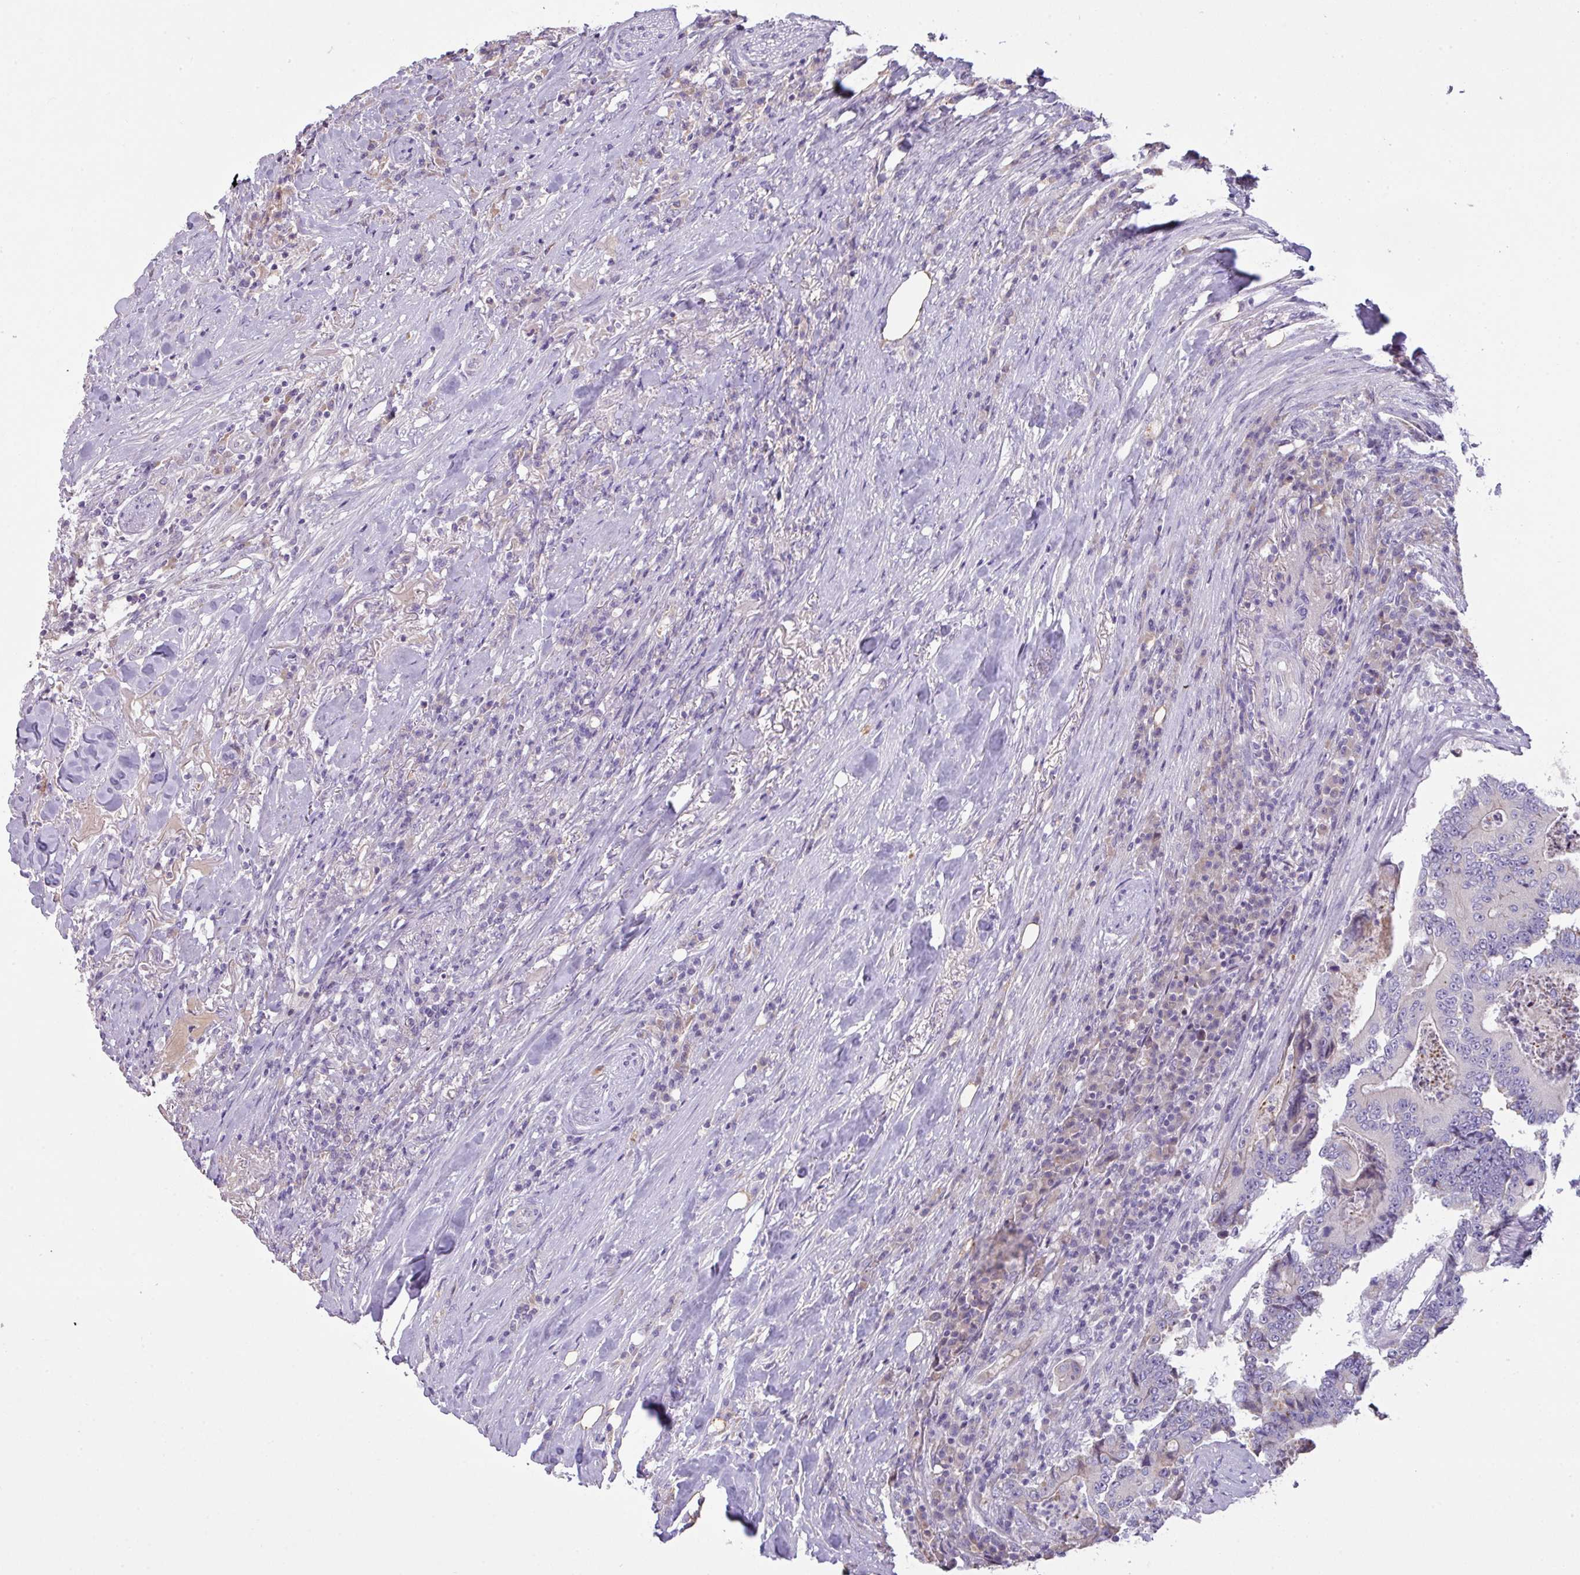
{"staining": {"intensity": "negative", "quantity": "none", "location": "none"}, "tissue": "colorectal cancer", "cell_type": "Tumor cells", "image_type": "cancer", "snomed": [{"axis": "morphology", "description": "Adenocarcinoma, NOS"}, {"axis": "topography", "description": "Colon"}], "caption": "This is an IHC micrograph of colorectal cancer (adenocarcinoma). There is no positivity in tumor cells.", "gene": "OR6C6", "patient": {"sex": "male", "age": 83}}